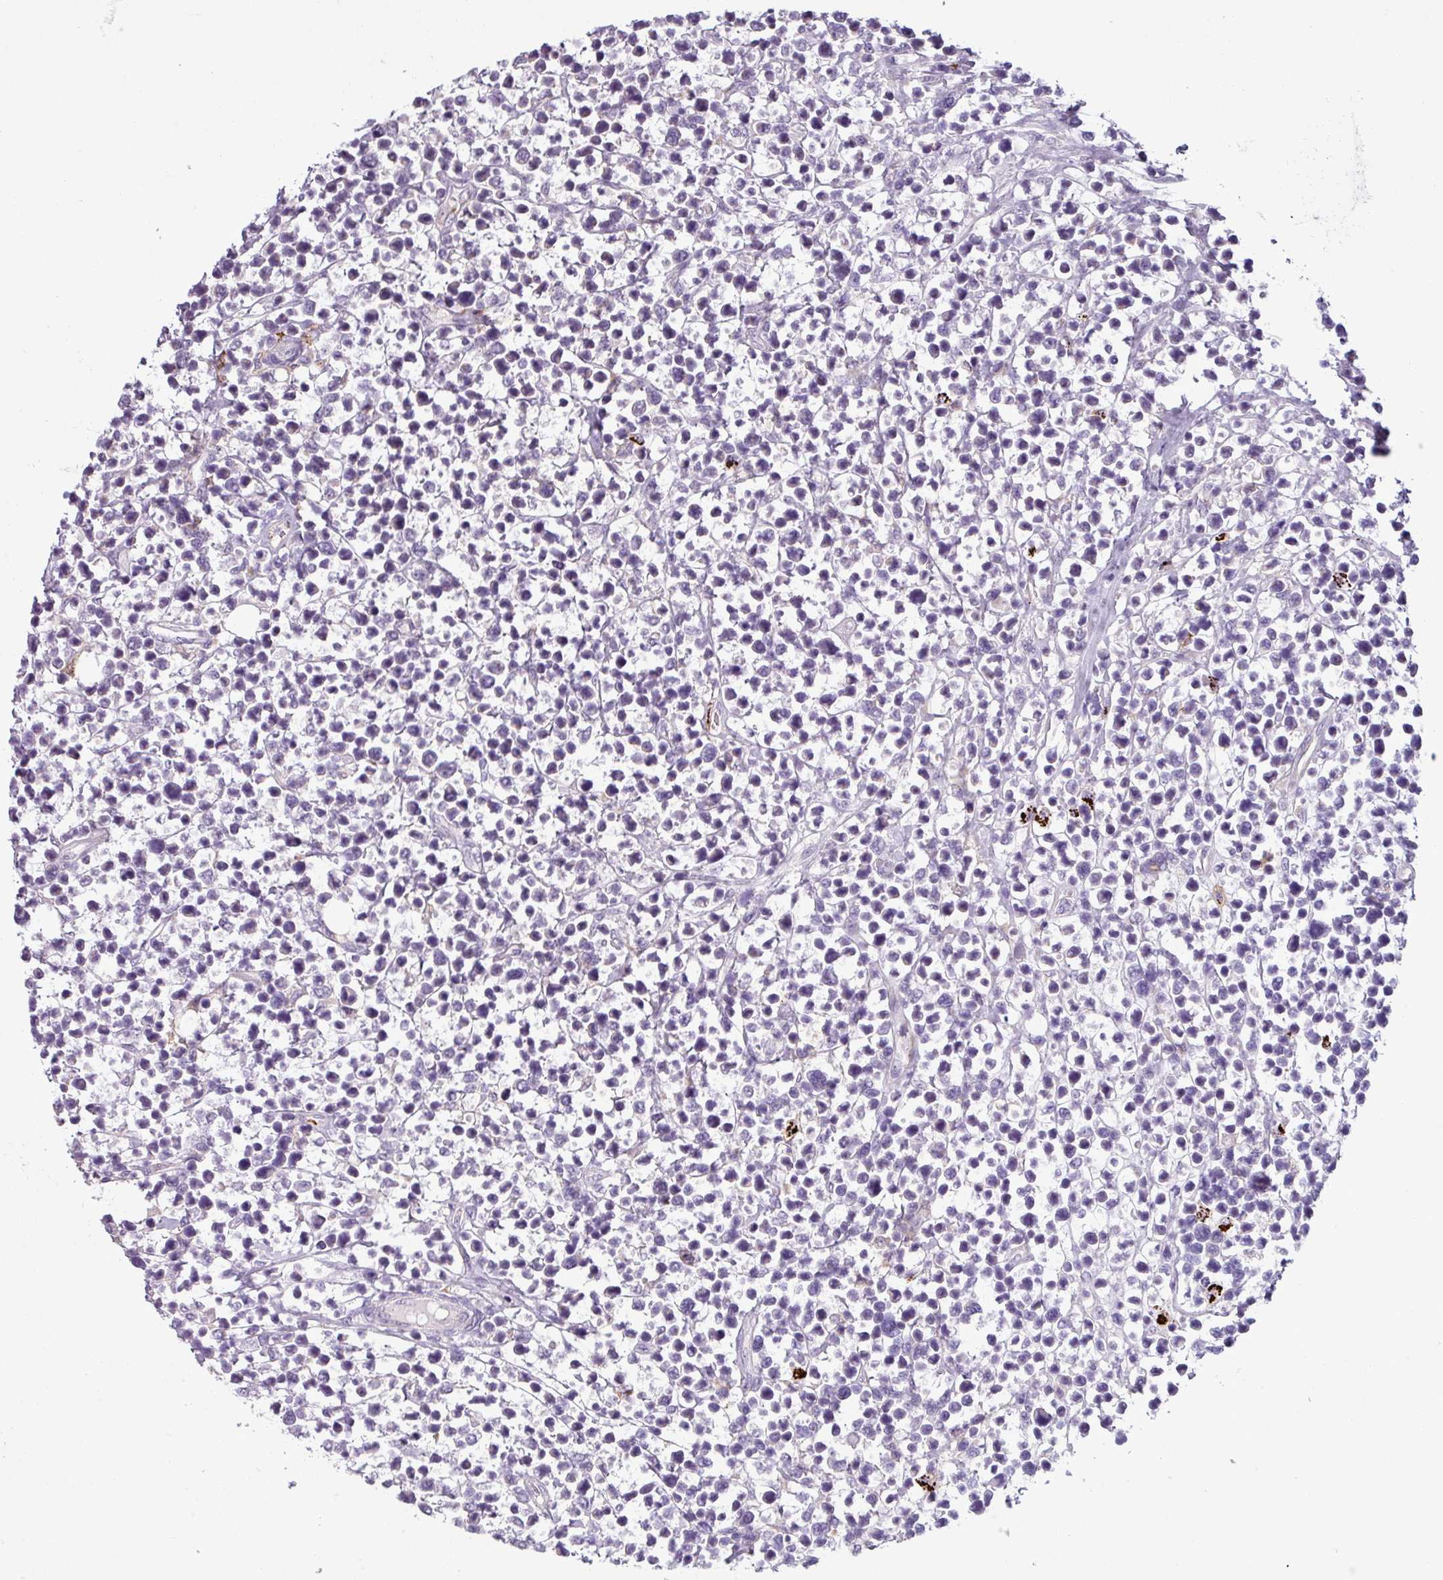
{"staining": {"intensity": "negative", "quantity": "none", "location": "none"}, "tissue": "lymphoma", "cell_type": "Tumor cells", "image_type": "cancer", "snomed": [{"axis": "morphology", "description": "Malignant lymphoma, non-Hodgkin's type, Low grade"}, {"axis": "topography", "description": "Lymph node"}], "caption": "Micrograph shows no protein positivity in tumor cells of lymphoma tissue. Brightfield microscopy of immunohistochemistry stained with DAB (brown) and hematoxylin (blue), captured at high magnification.", "gene": "C9orf24", "patient": {"sex": "male", "age": 60}}